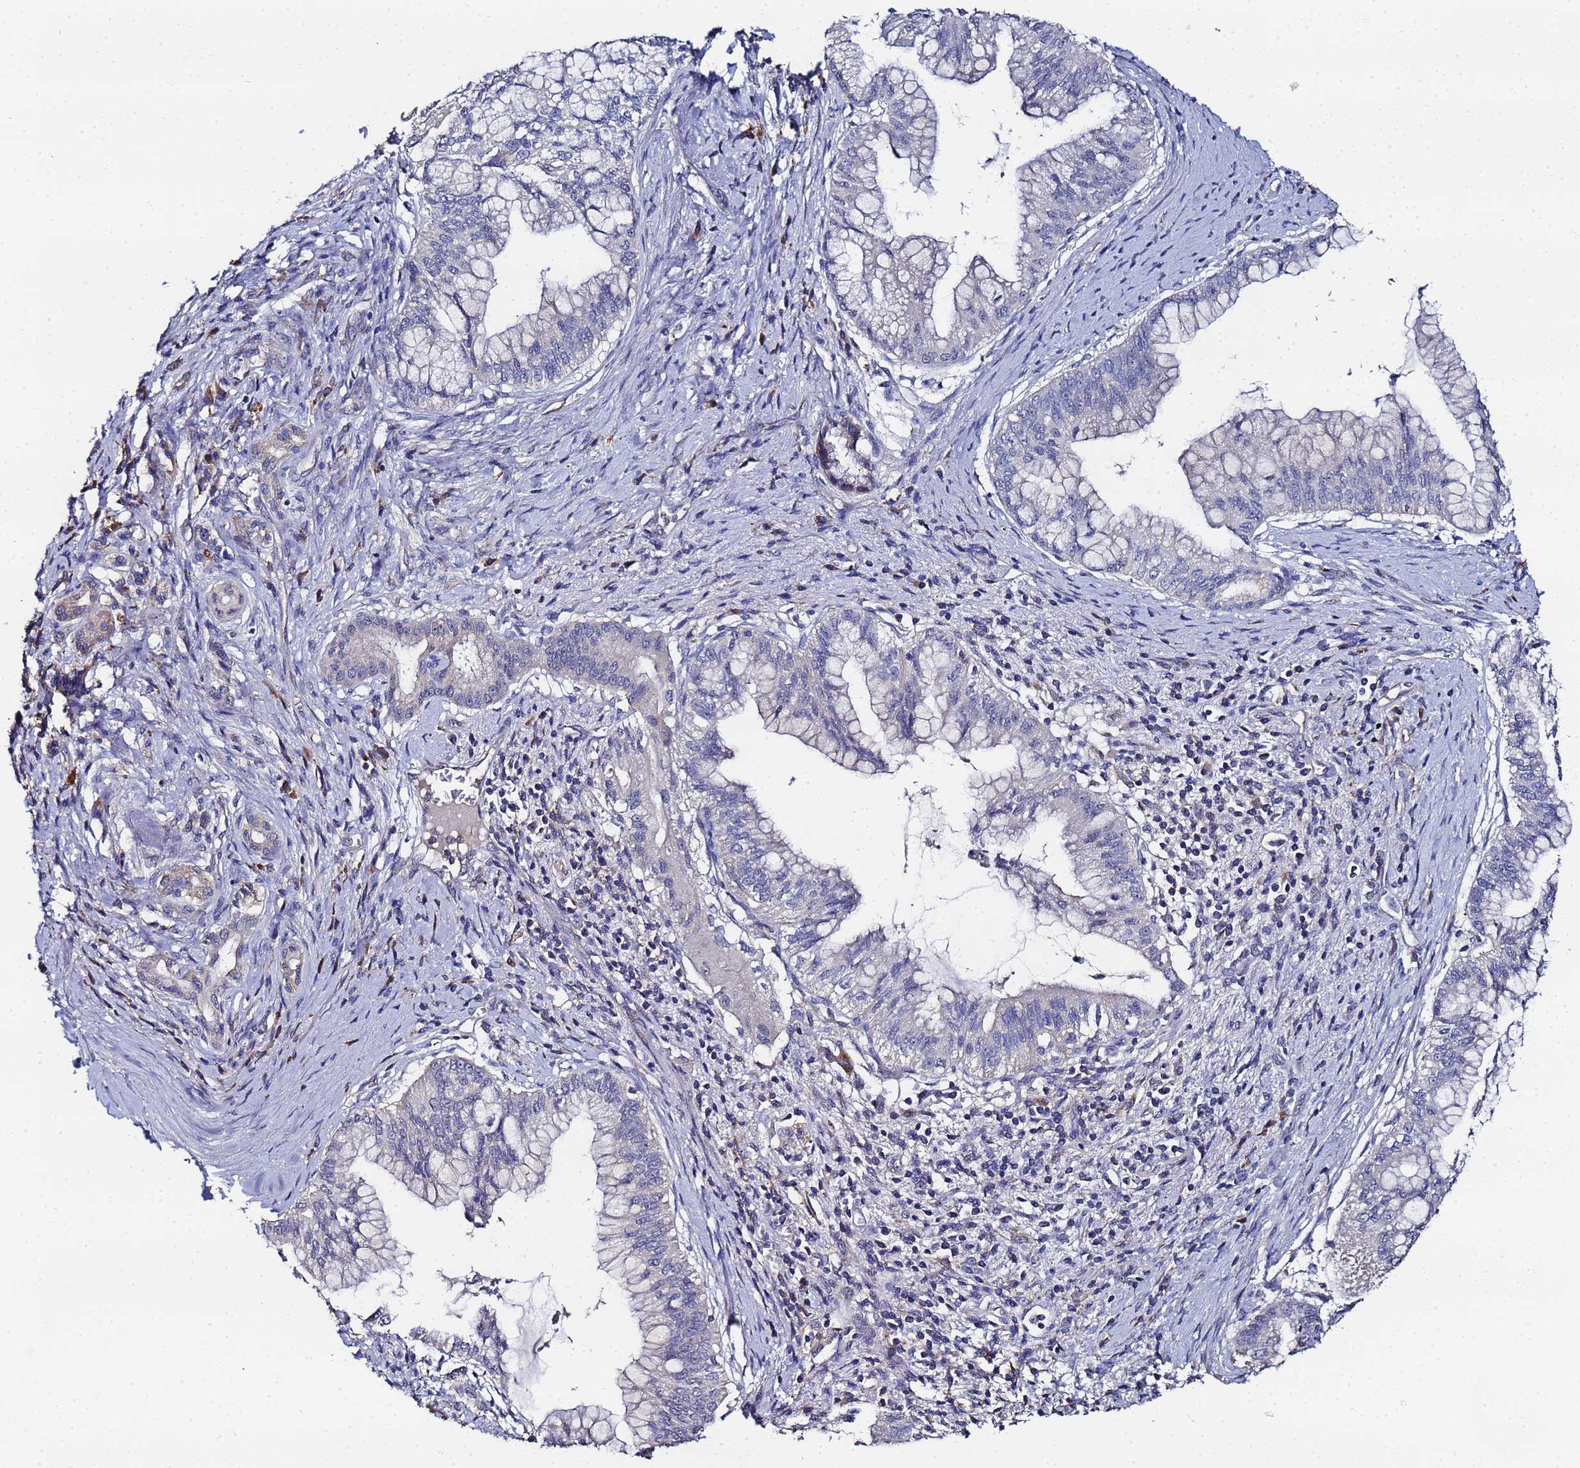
{"staining": {"intensity": "negative", "quantity": "none", "location": "none"}, "tissue": "pancreatic cancer", "cell_type": "Tumor cells", "image_type": "cancer", "snomed": [{"axis": "morphology", "description": "Adenocarcinoma, NOS"}, {"axis": "topography", "description": "Pancreas"}], "caption": "High magnification brightfield microscopy of adenocarcinoma (pancreatic) stained with DAB (3,3'-diaminobenzidine) (brown) and counterstained with hematoxylin (blue): tumor cells show no significant positivity.", "gene": "TCP10L", "patient": {"sex": "male", "age": 46}}